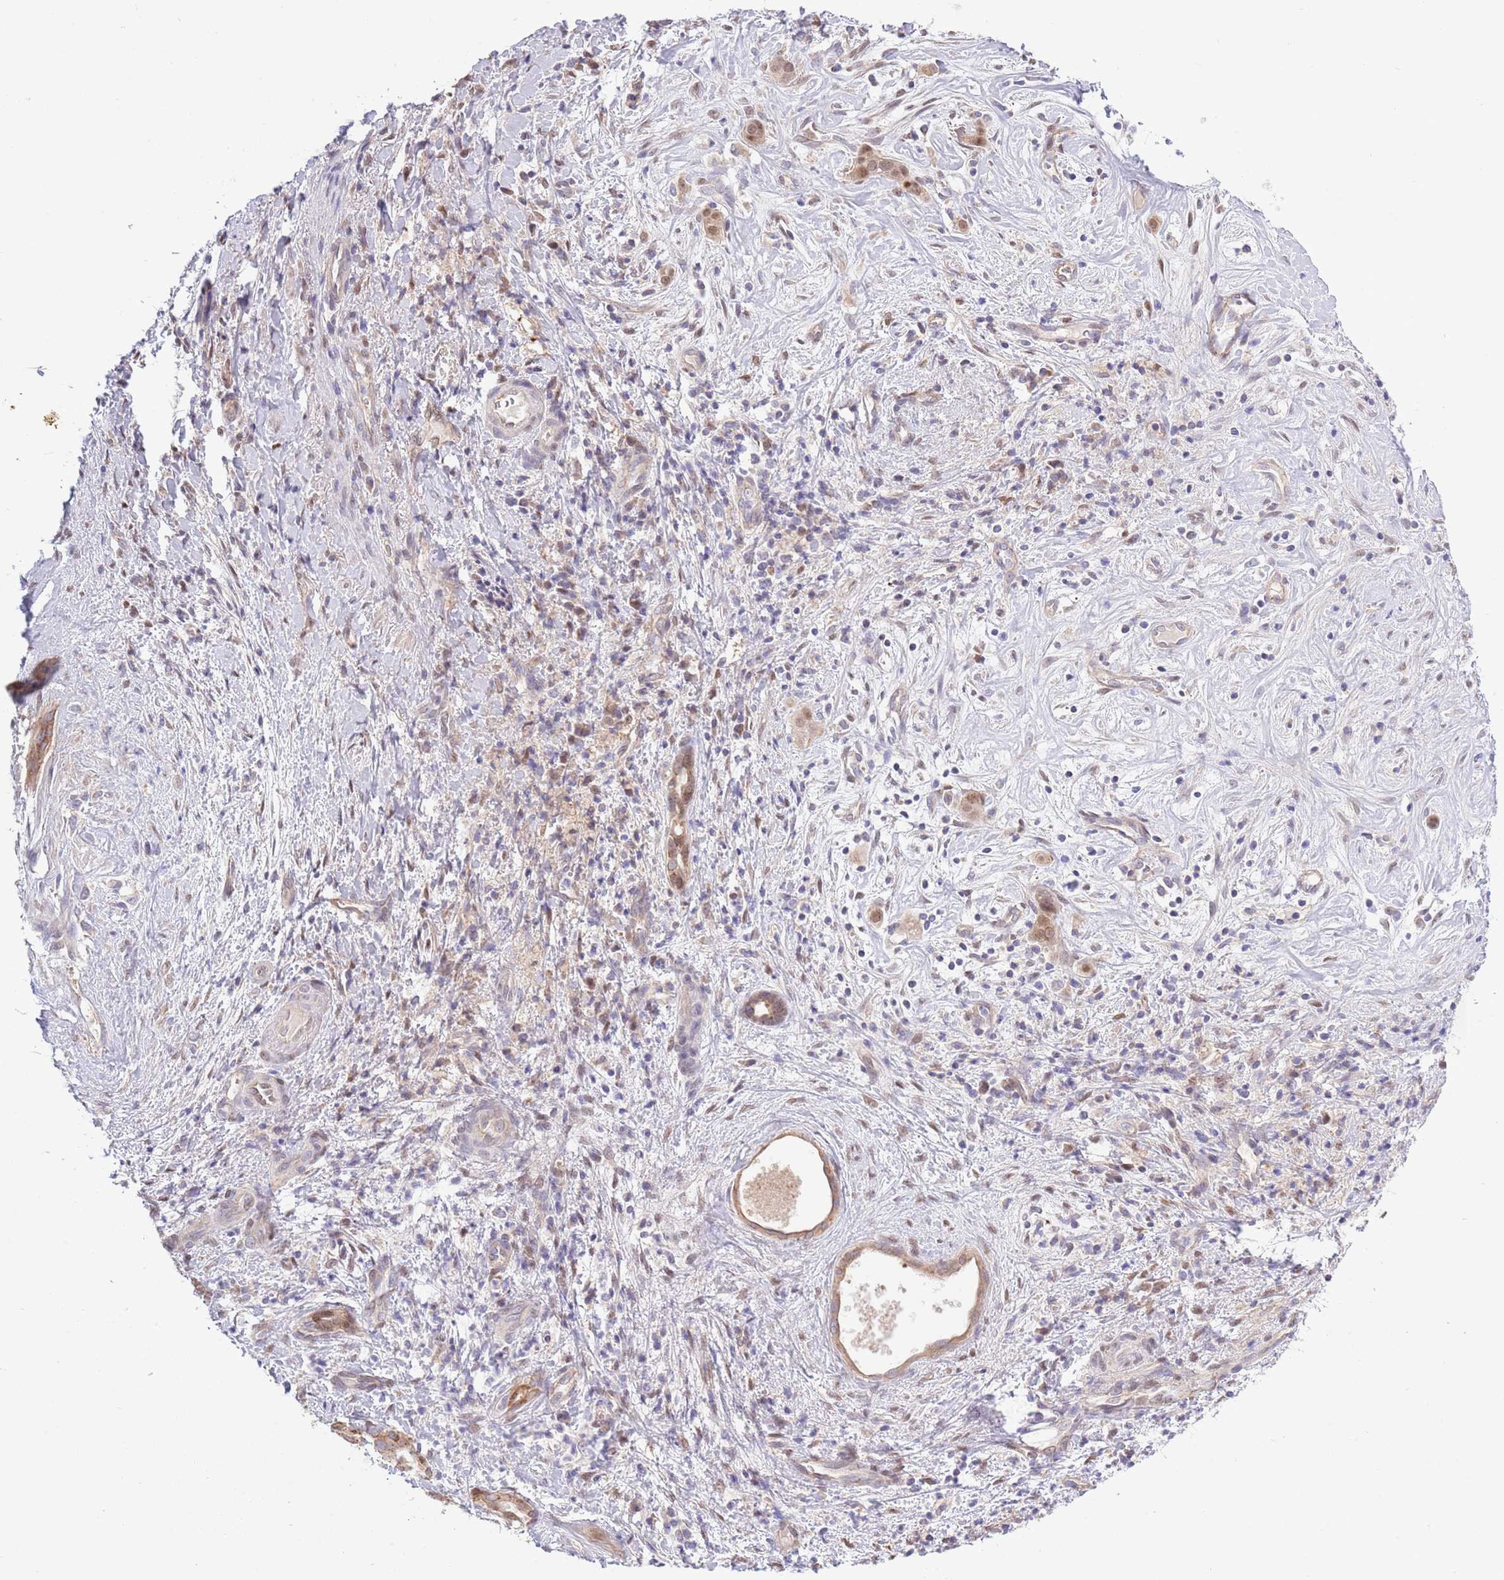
{"staining": {"intensity": "moderate", "quantity": "25%-75%", "location": "cytoplasmic/membranous,nuclear"}, "tissue": "liver cancer", "cell_type": "Tumor cells", "image_type": "cancer", "snomed": [{"axis": "morphology", "description": "Cholangiocarcinoma"}, {"axis": "topography", "description": "Liver"}], "caption": "Tumor cells display moderate cytoplasmic/membranous and nuclear expression in approximately 25%-75% of cells in liver cholangiocarcinoma.", "gene": "ARL2BP", "patient": {"sex": "male", "age": 67}}